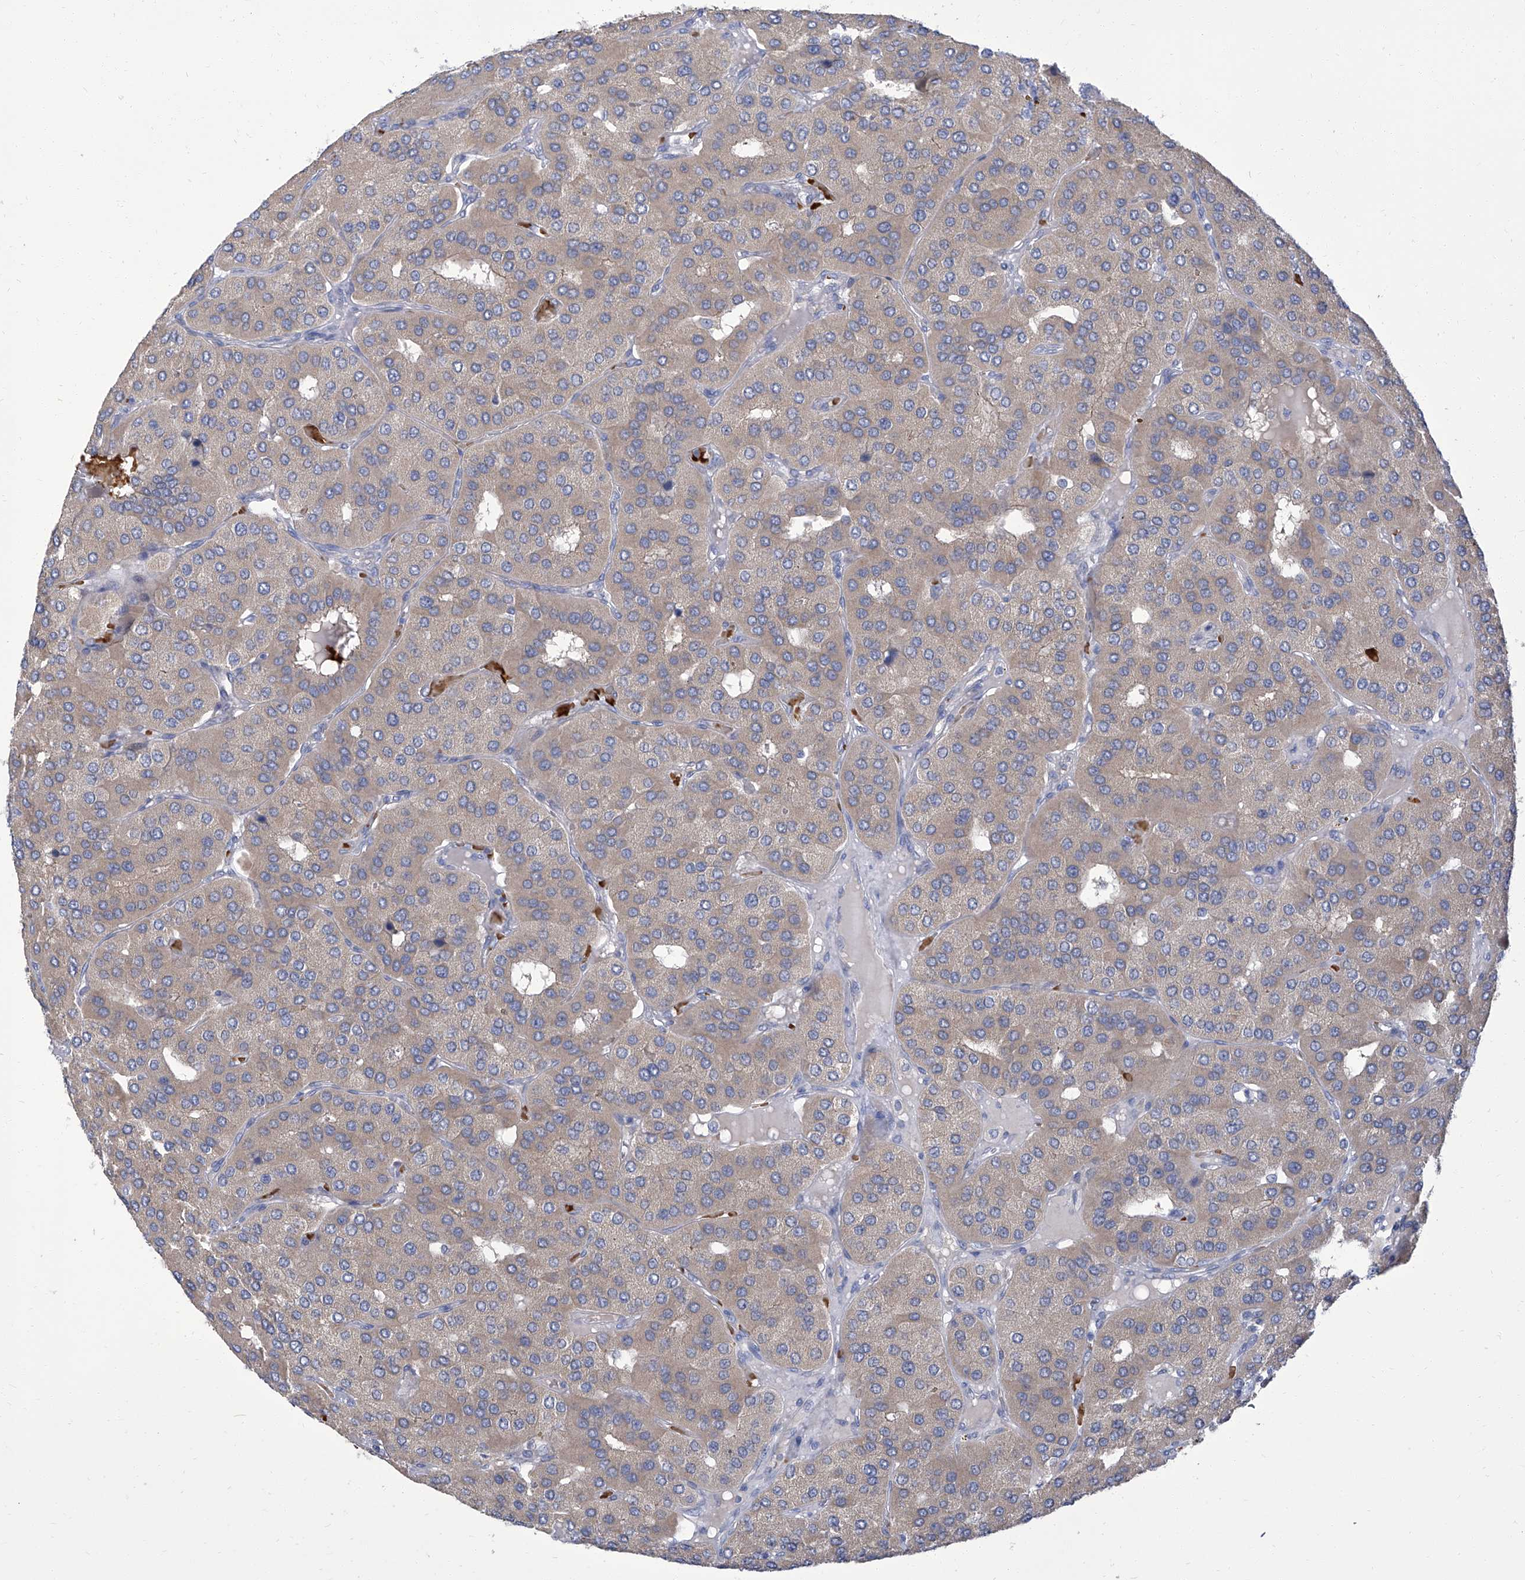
{"staining": {"intensity": "negative", "quantity": "none", "location": "none"}, "tissue": "parathyroid gland", "cell_type": "Glandular cells", "image_type": "normal", "snomed": [{"axis": "morphology", "description": "Normal tissue, NOS"}, {"axis": "morphology", "description": "Adenoma, NOS"}, {"axis": "topography", "description": "Parathyroid gland"}], "caption": "Immunohistochemical staining of benign human parathyroid gland demonstrates no significant staining in glandular cells.", "gene": "PARD3", "patient": {"sex": "female", "age": 86}}